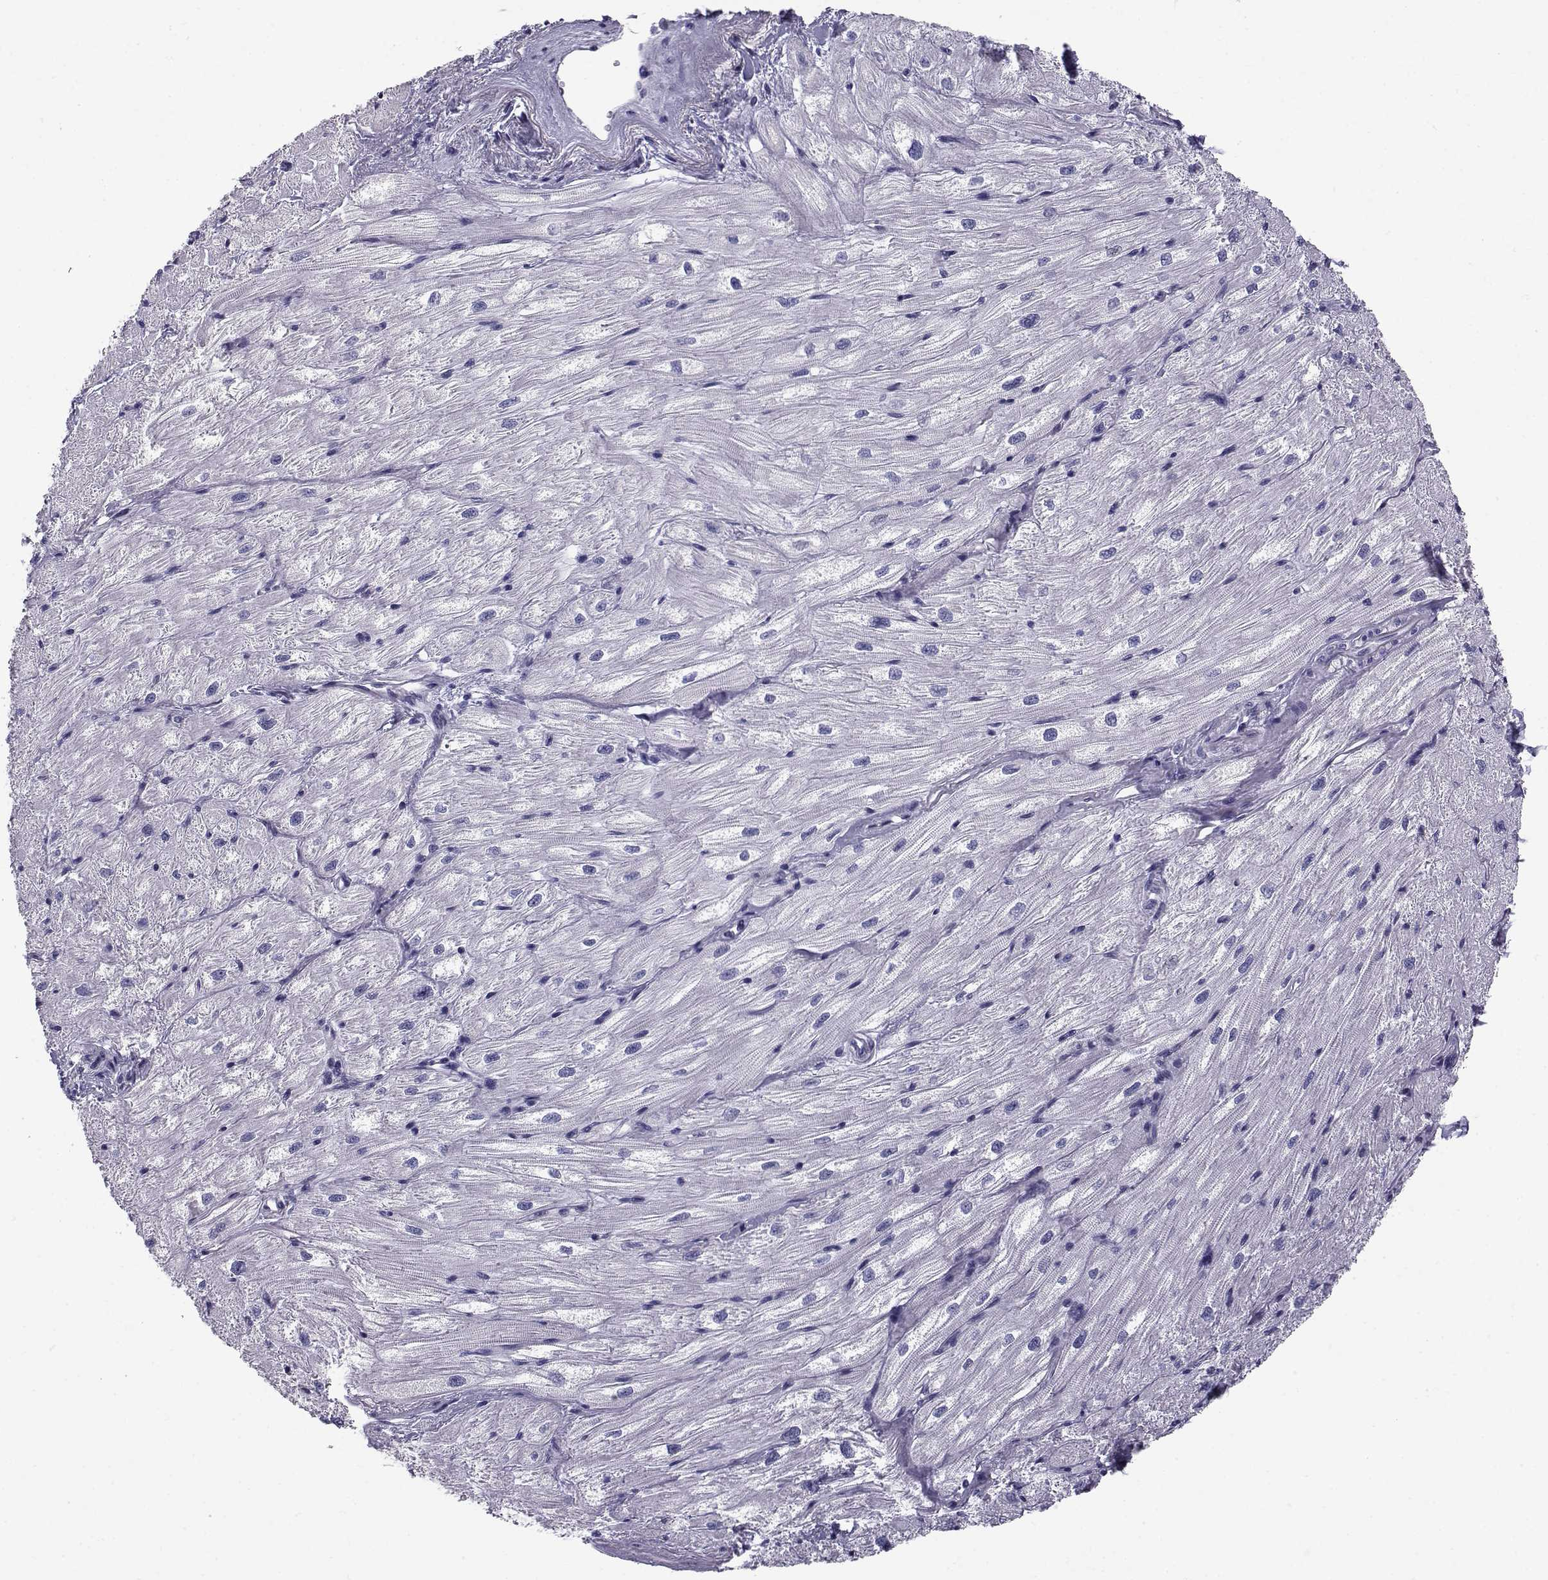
{"staining": {"intensity": "negative", "quantity": "none", "location": "none"}, "tissue": "heart muscle", "cell_type": "Cardiomyocytes", "image_type": "normal", "snomed": [{"axis": "morphology", "description": "Normal tissue, NOS"}, {"axis": "topography", "description": "Heart"}], "caption": "Protein analysis of benign heart muscle reveals no significant positivity in cardiomyocytes.", "gene": "RNASE12", "patient": {"sex": "male", "age": 57}}